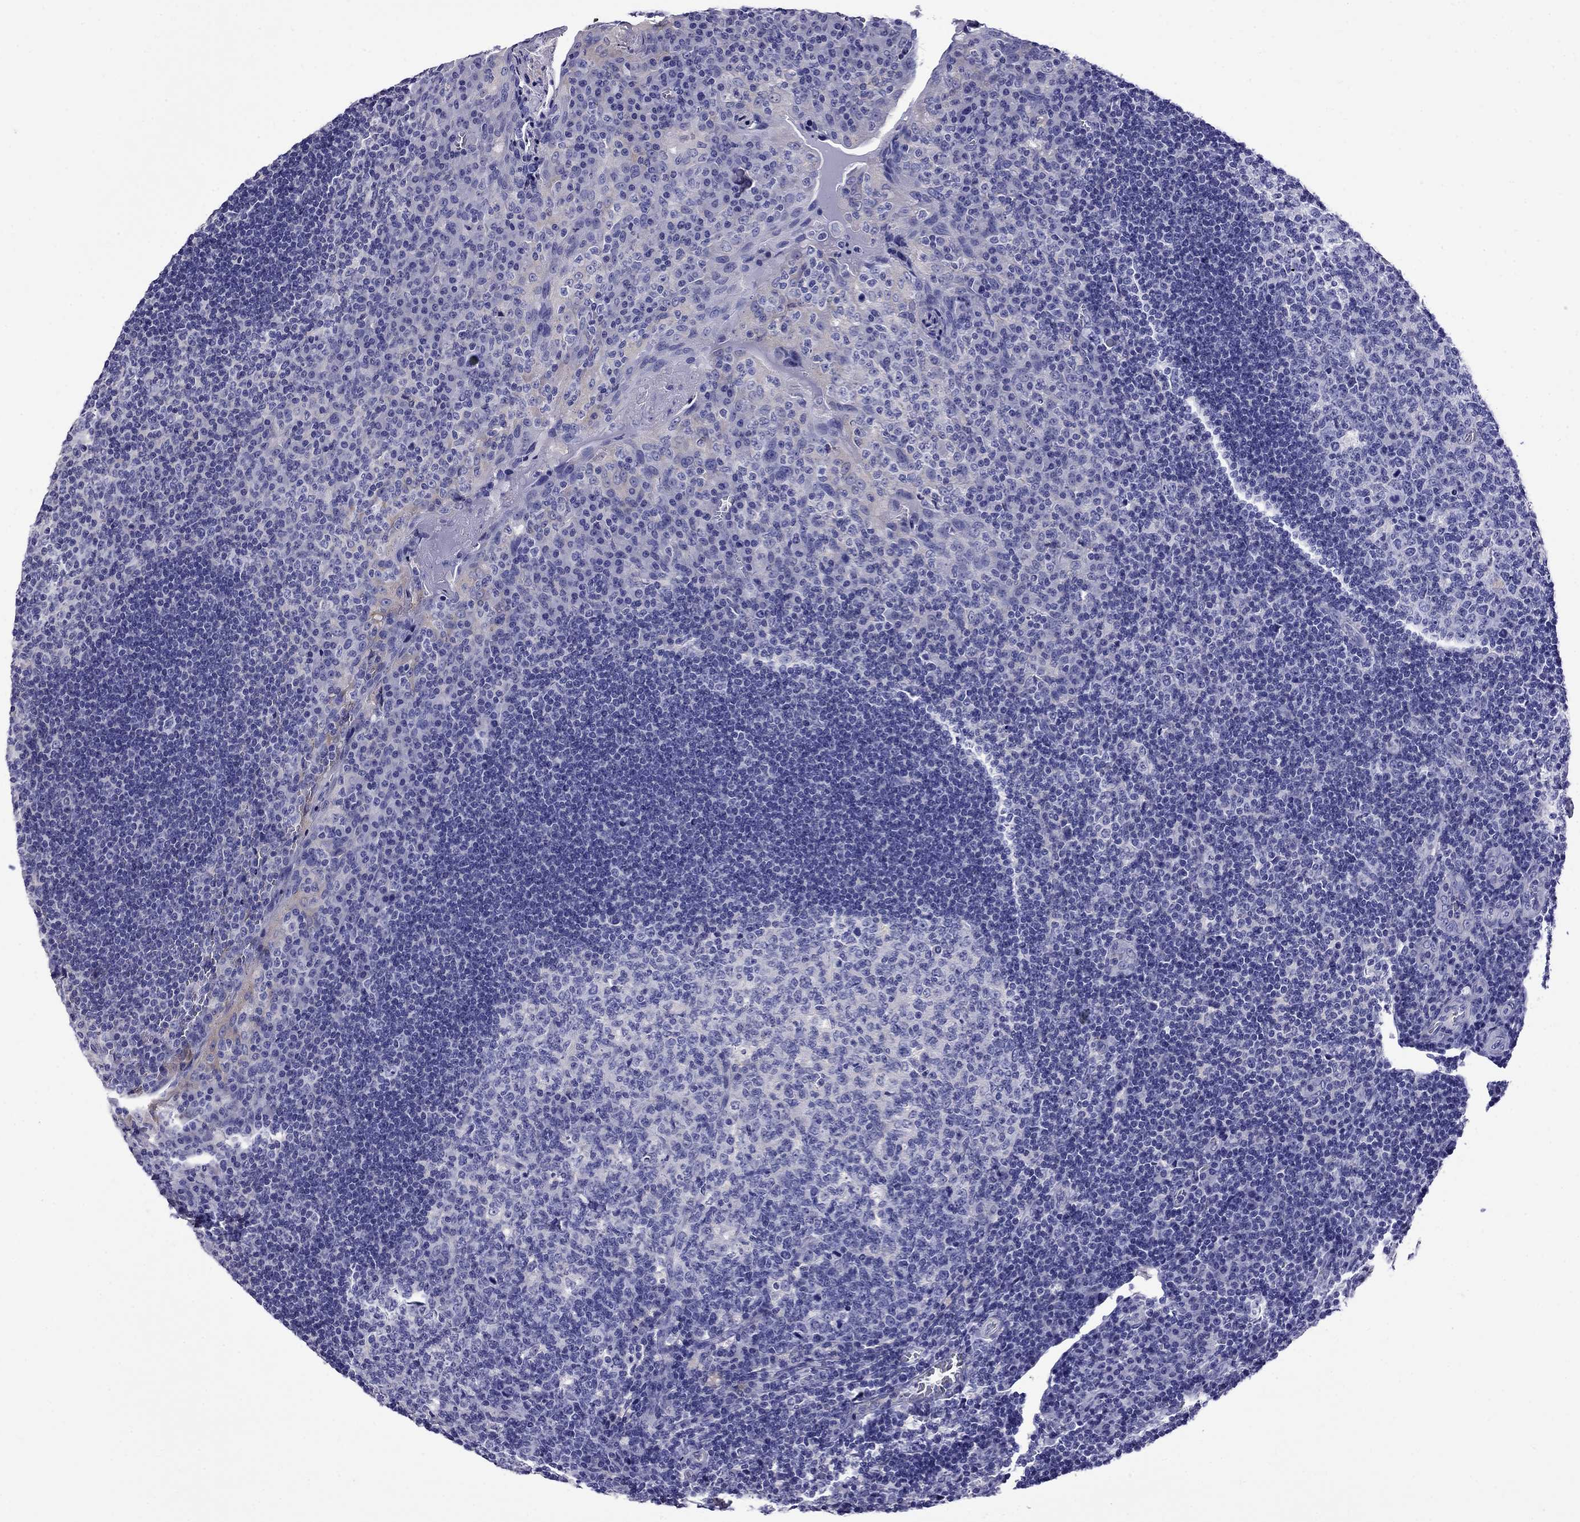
{"staining": {"intensity": "negative", "quantity": "none", "location": "none"}, "tissue": "tonsil", "cell_type": "Germinal center cells", "image_type": "normal", "snomed": [{"axis": "morphology", "description": "Normal tissue, NOS"}, {"axis": "topography", "description": "Tonsil"}], "caption": "Human tonsil stained for a protein using immunohistochemistry (IHC) shows no staining in germinal center cells.", "gene": "SCG2", "patient": {"sex": "male", "age": 17}}